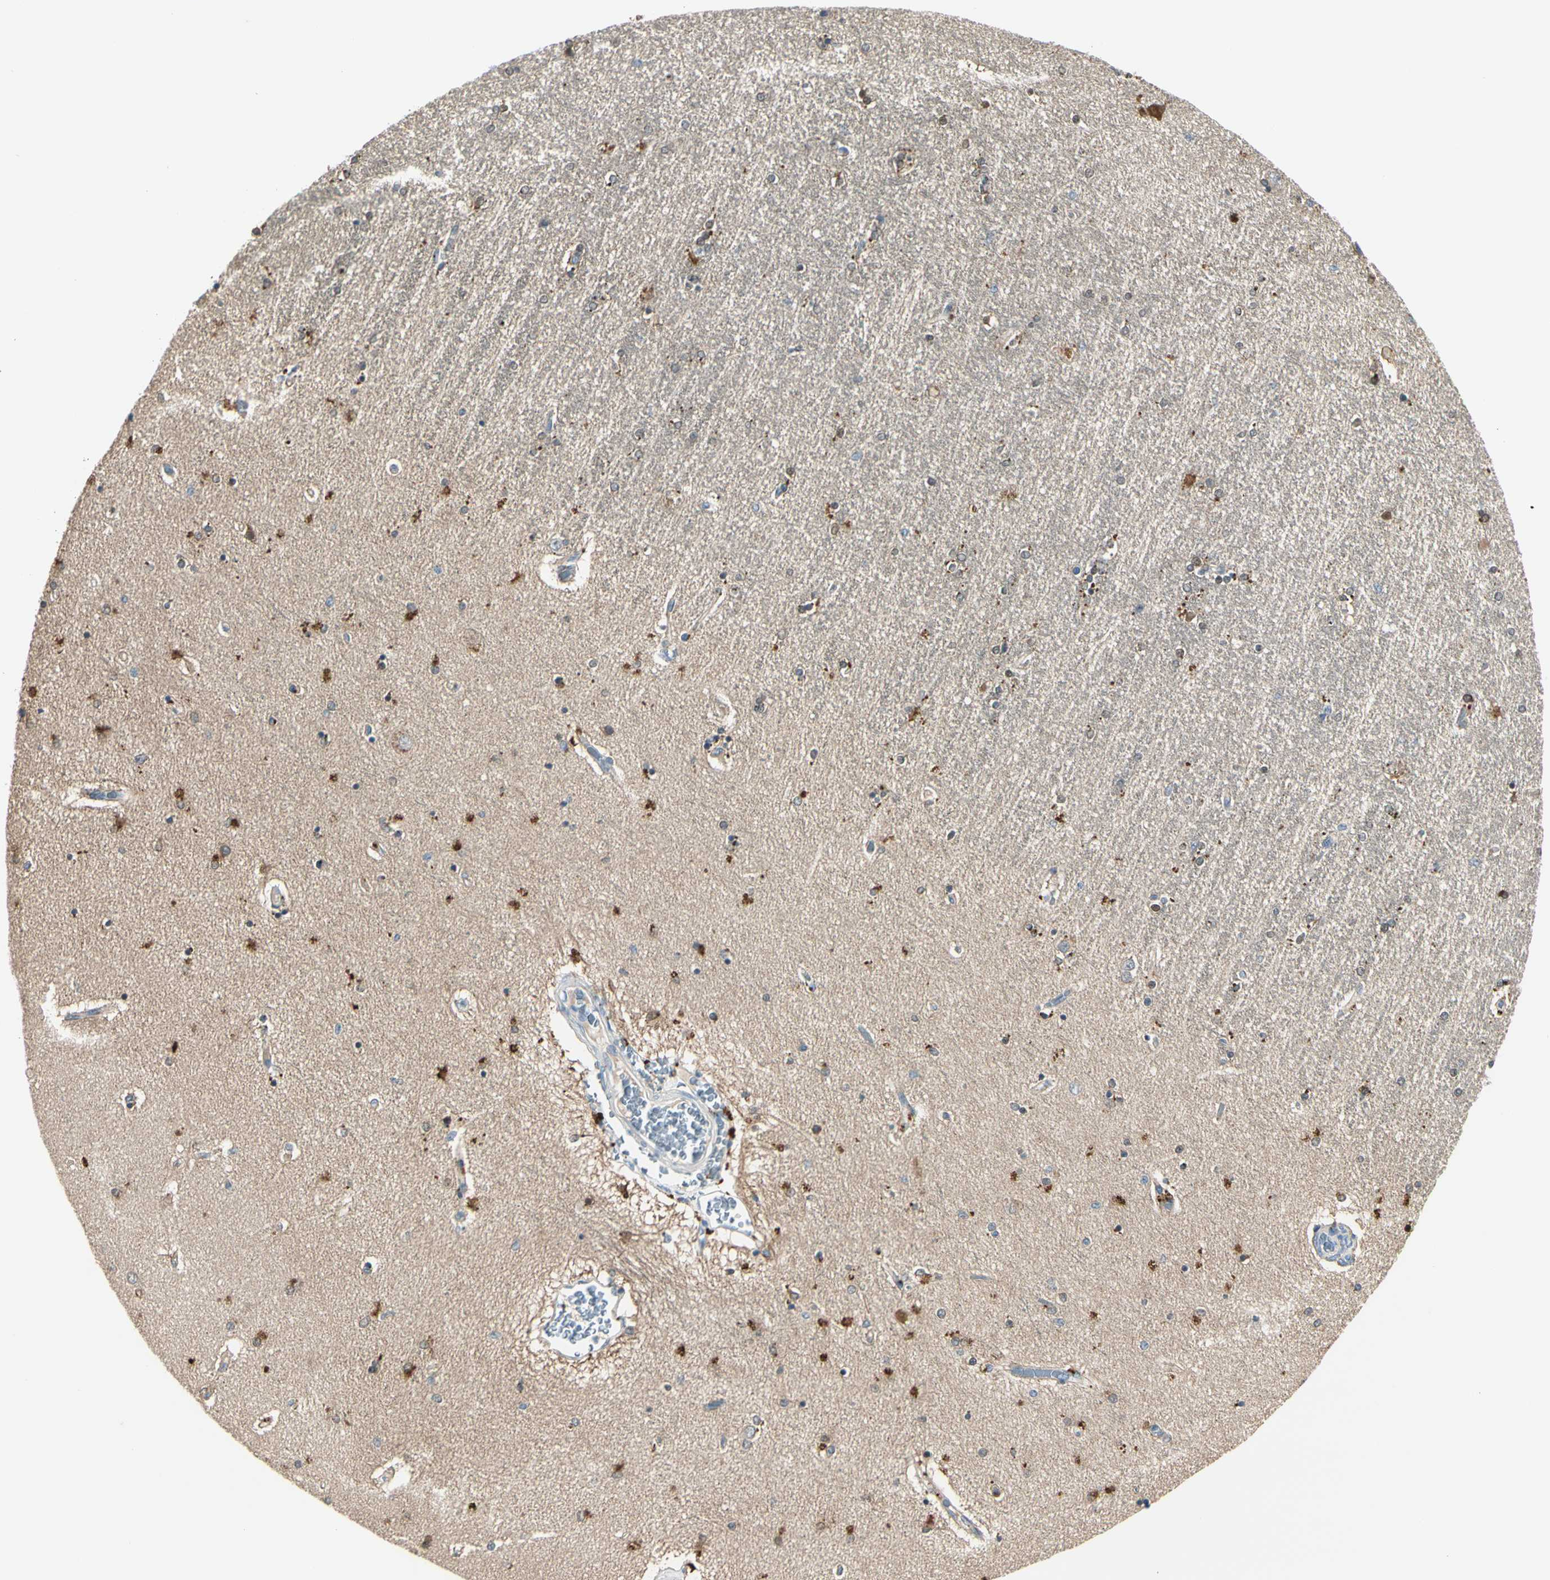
{"staining": {"intensity": "strong", "quantity": "25%-75%", "location": "cytoplasmic/membranous"}, "tissue": "hippocampus", "cell_type": "Glial cells", "image_type": "normal", "snomed": [{"axis": "morphology", "description": "Normal tissue, NOS"}, {"axis": "topography", "description": "Hippocampus"}], "caption": "Glial cells demonstrate high levels of strong cytoplasmic/membranous positivity in about 25%-75% of cells in normal human hippocampus.", "gene": "PEBP1", "patient": {"sex": "female", "age": 54}}